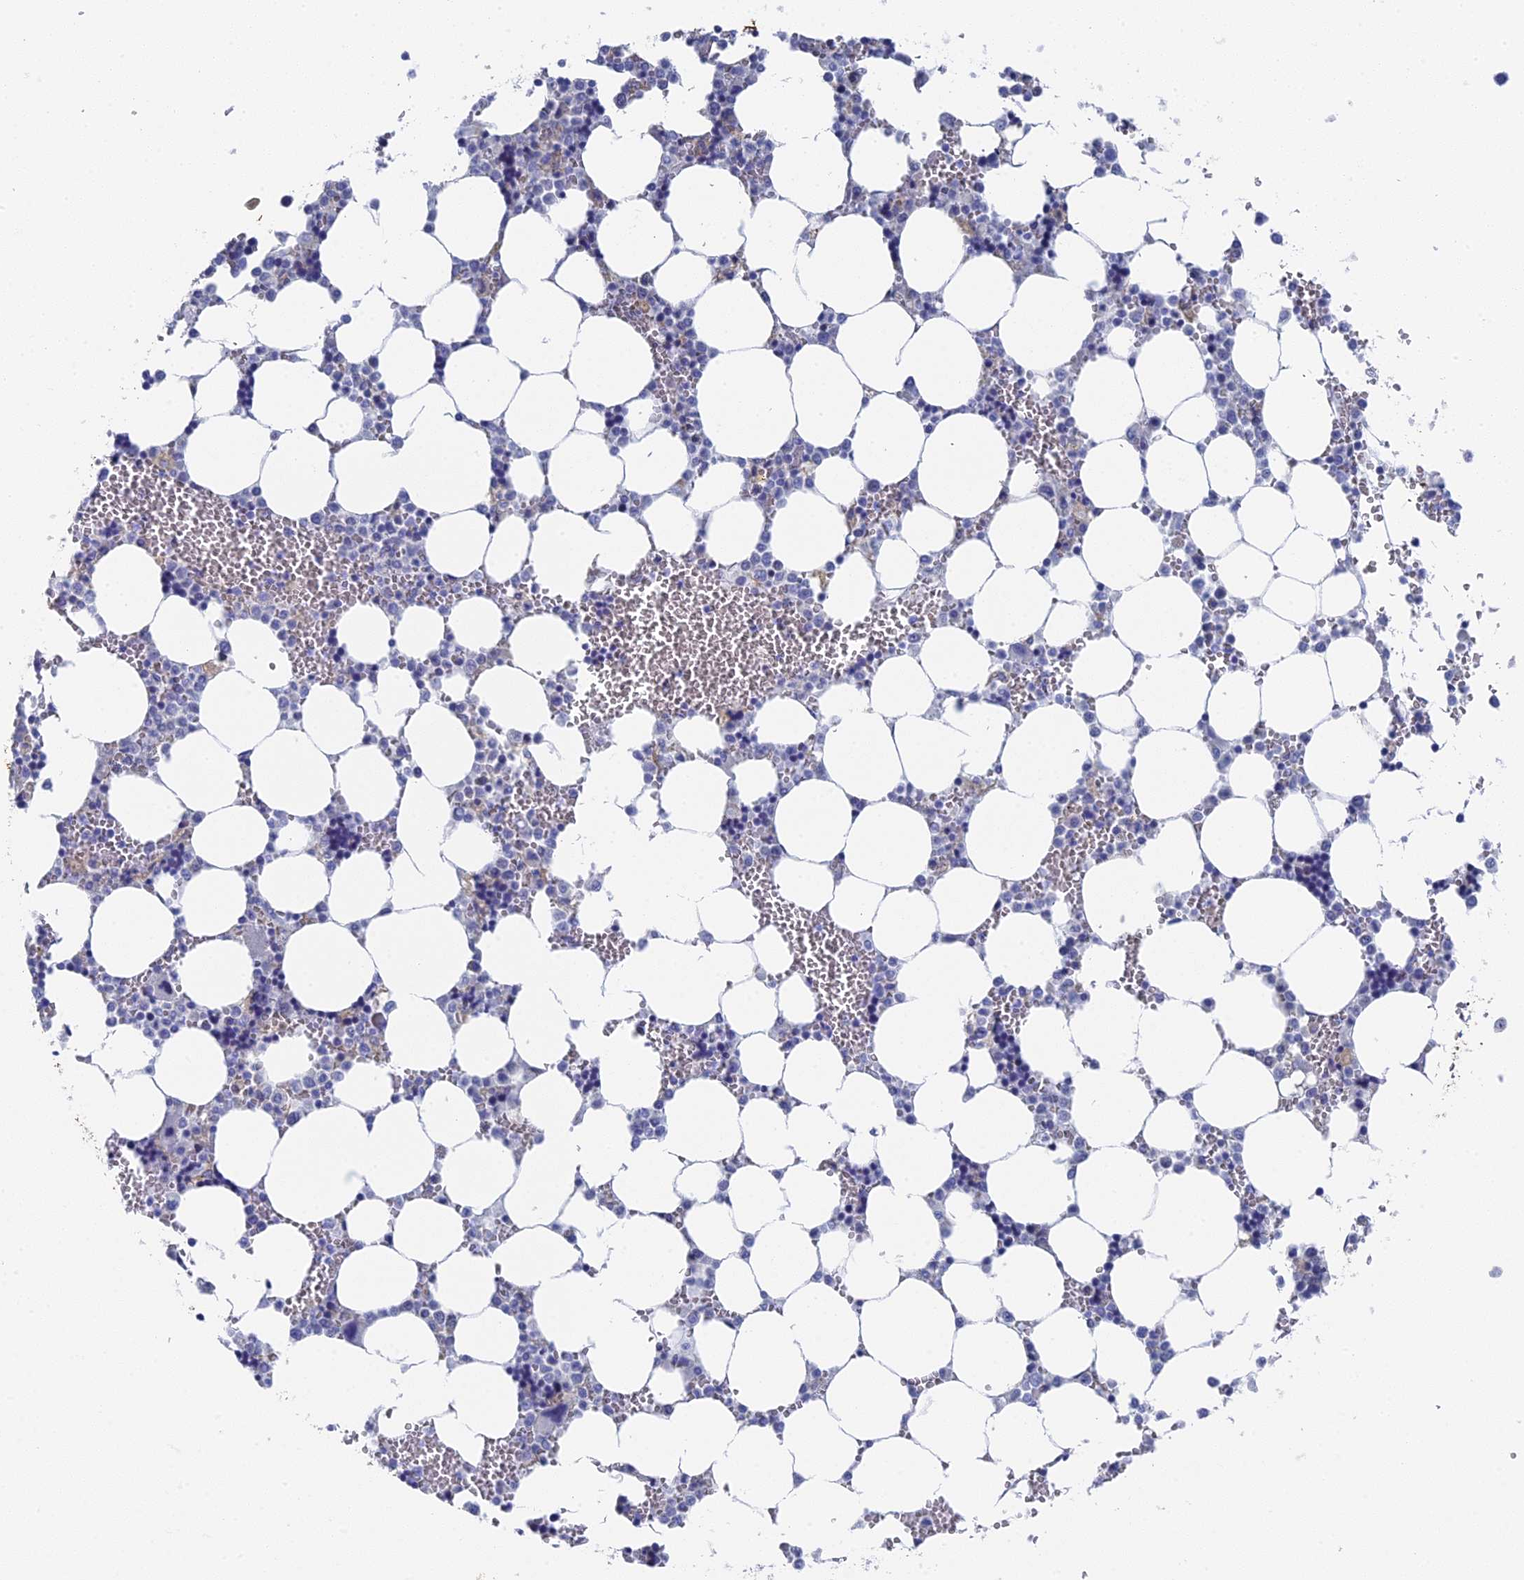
{"staining": {"intensity": "negative", "quantity": "none", "location": "none"}, "tissue": "bone marrow", "cell_type": "Hematopoietic cells", "image_type": "normal", "snomed": [{"axis": "morphology", "description": "Normal tissue, NOS"}, {"axis": "topography", "description": "Bone marrow"}], "caption": "Immunohistochemistry (IHC) image of benign bone marrow: human bone marrow stained with DAB exhibits no significant protein expression in hematopoietic cells.", "gene": "SRFBP1", "patient": {"sex": "male", "age": 64}}